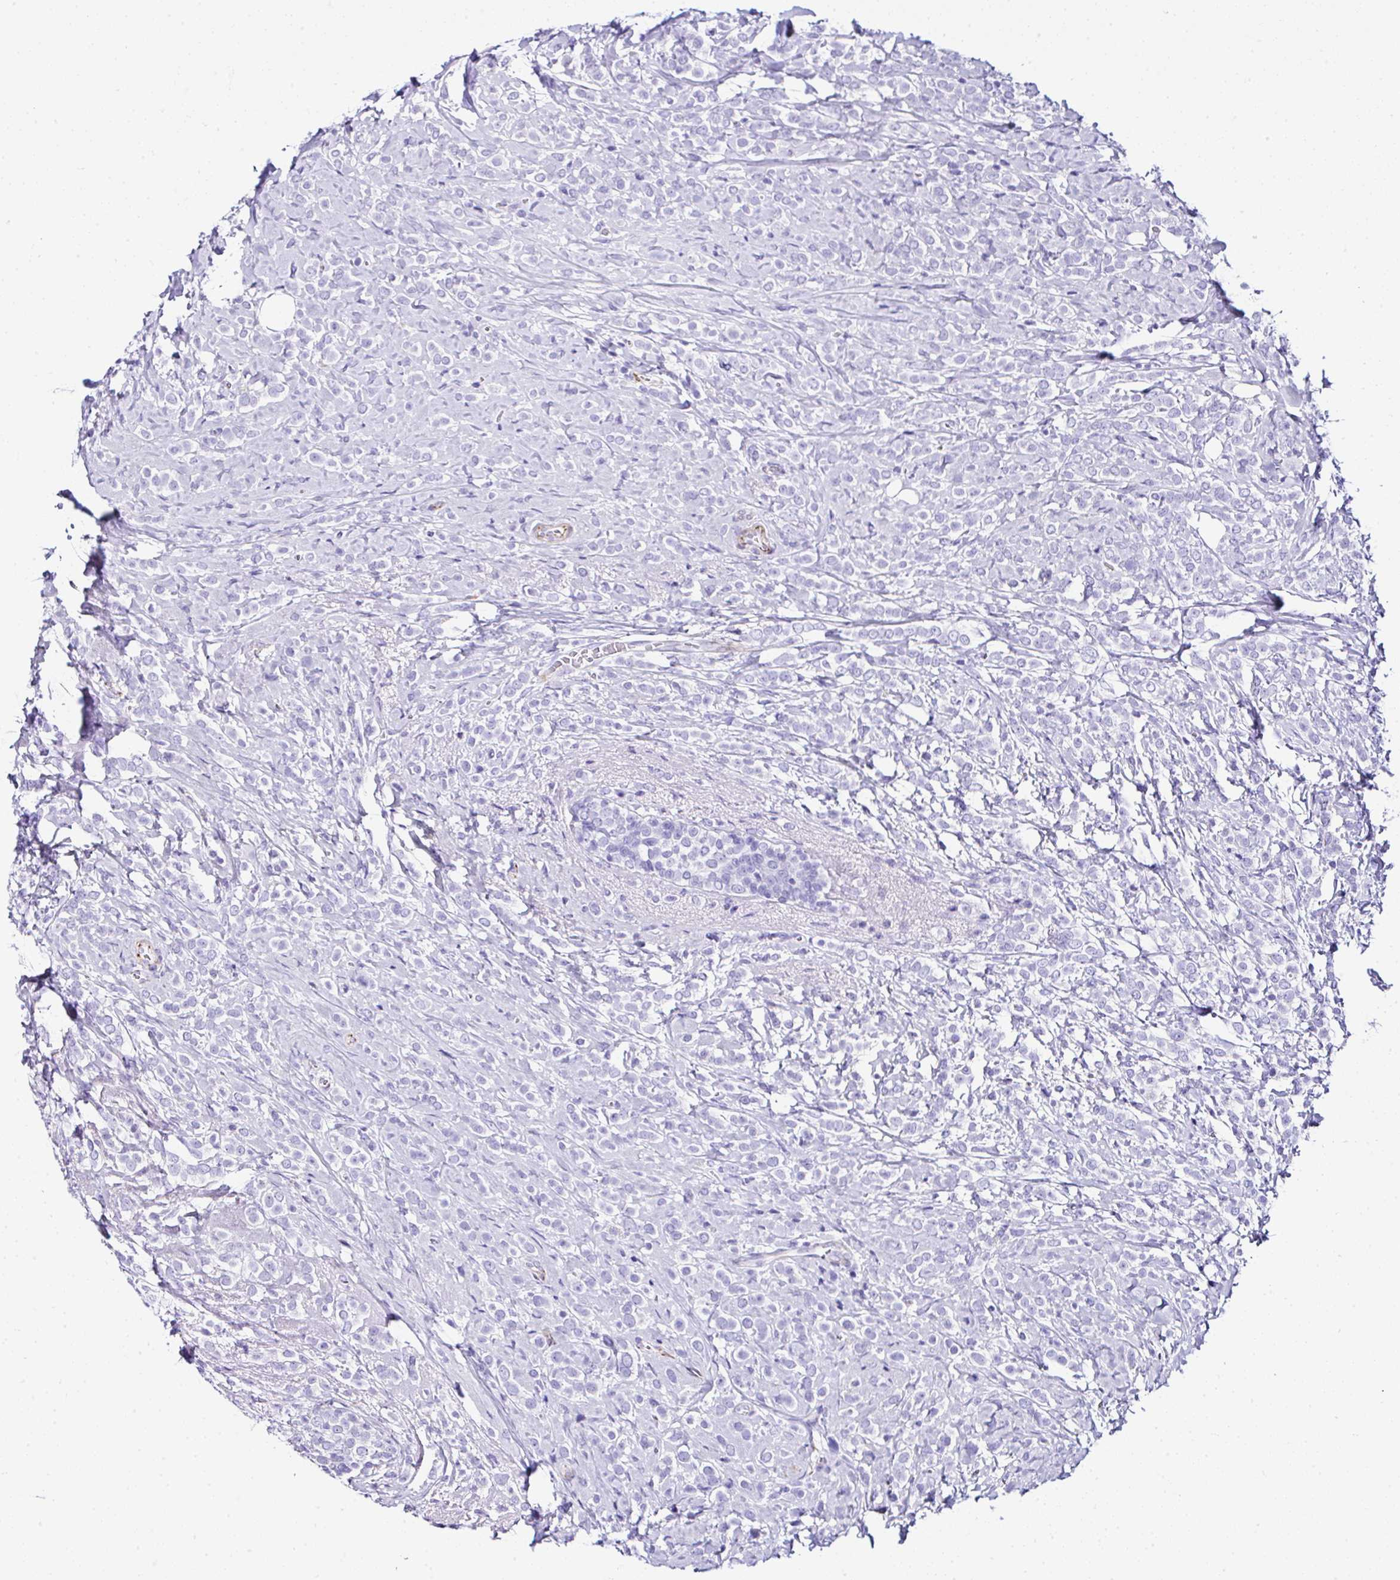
{"staining": {"intensity": "negative", "quantity": "none", "location": "none"}, "tissue": "breast cancer", "cell_type": "Tumor cells", "image_type": "cancer", "snomed": [{"axis": "morphology", "description": "Lobular carcinoma"}, {"axis": "topography", "description": "Breast"}], "caption": "Breast lobular carcinoma stained for a protein using immunohistochemistry exhibits no positivity tumor cells.", "gene": "DEPDC5", "patient": {"sex": "female", "age": 49}}